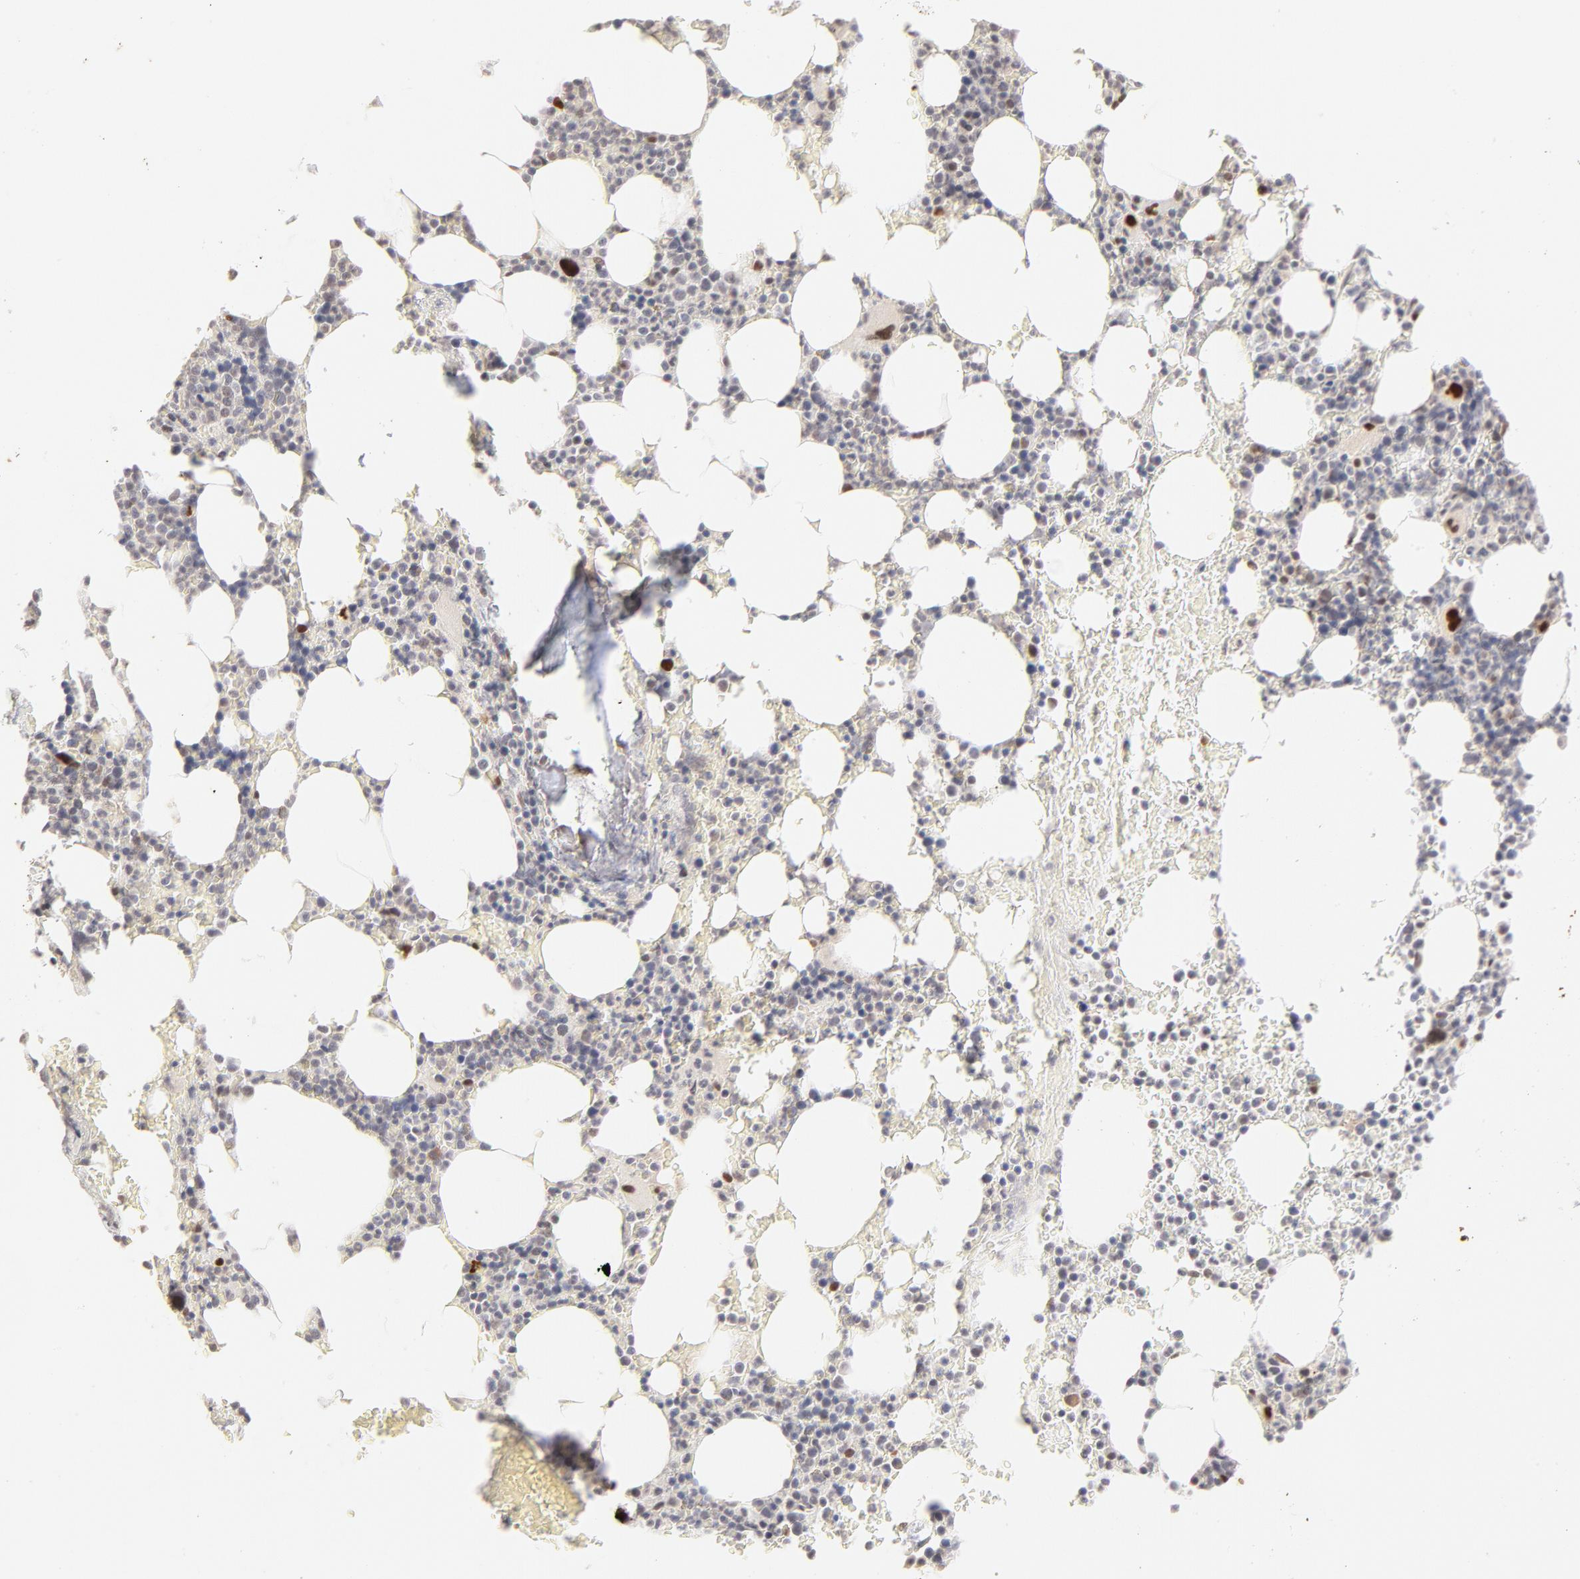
{"staining": {"intensity": "moderate", "quantity": "<25%", "location": "nuclear"}, "tissue": "bone marrow", "cell_type": "Hematopoietic cells", "image_type": "normal", "snomed": [{"axis": "morphology", "description": "Normal tissue, NOS"}, {"axis": "topography", "description": "Bone marrow"}], "caption": "An image of human bone marrow stained for a protein demonstrates moderate nuclear brown staining in hematopoietic cells.", "gene": "PBX1", "patient": {"sex": "female", "age": 66}}